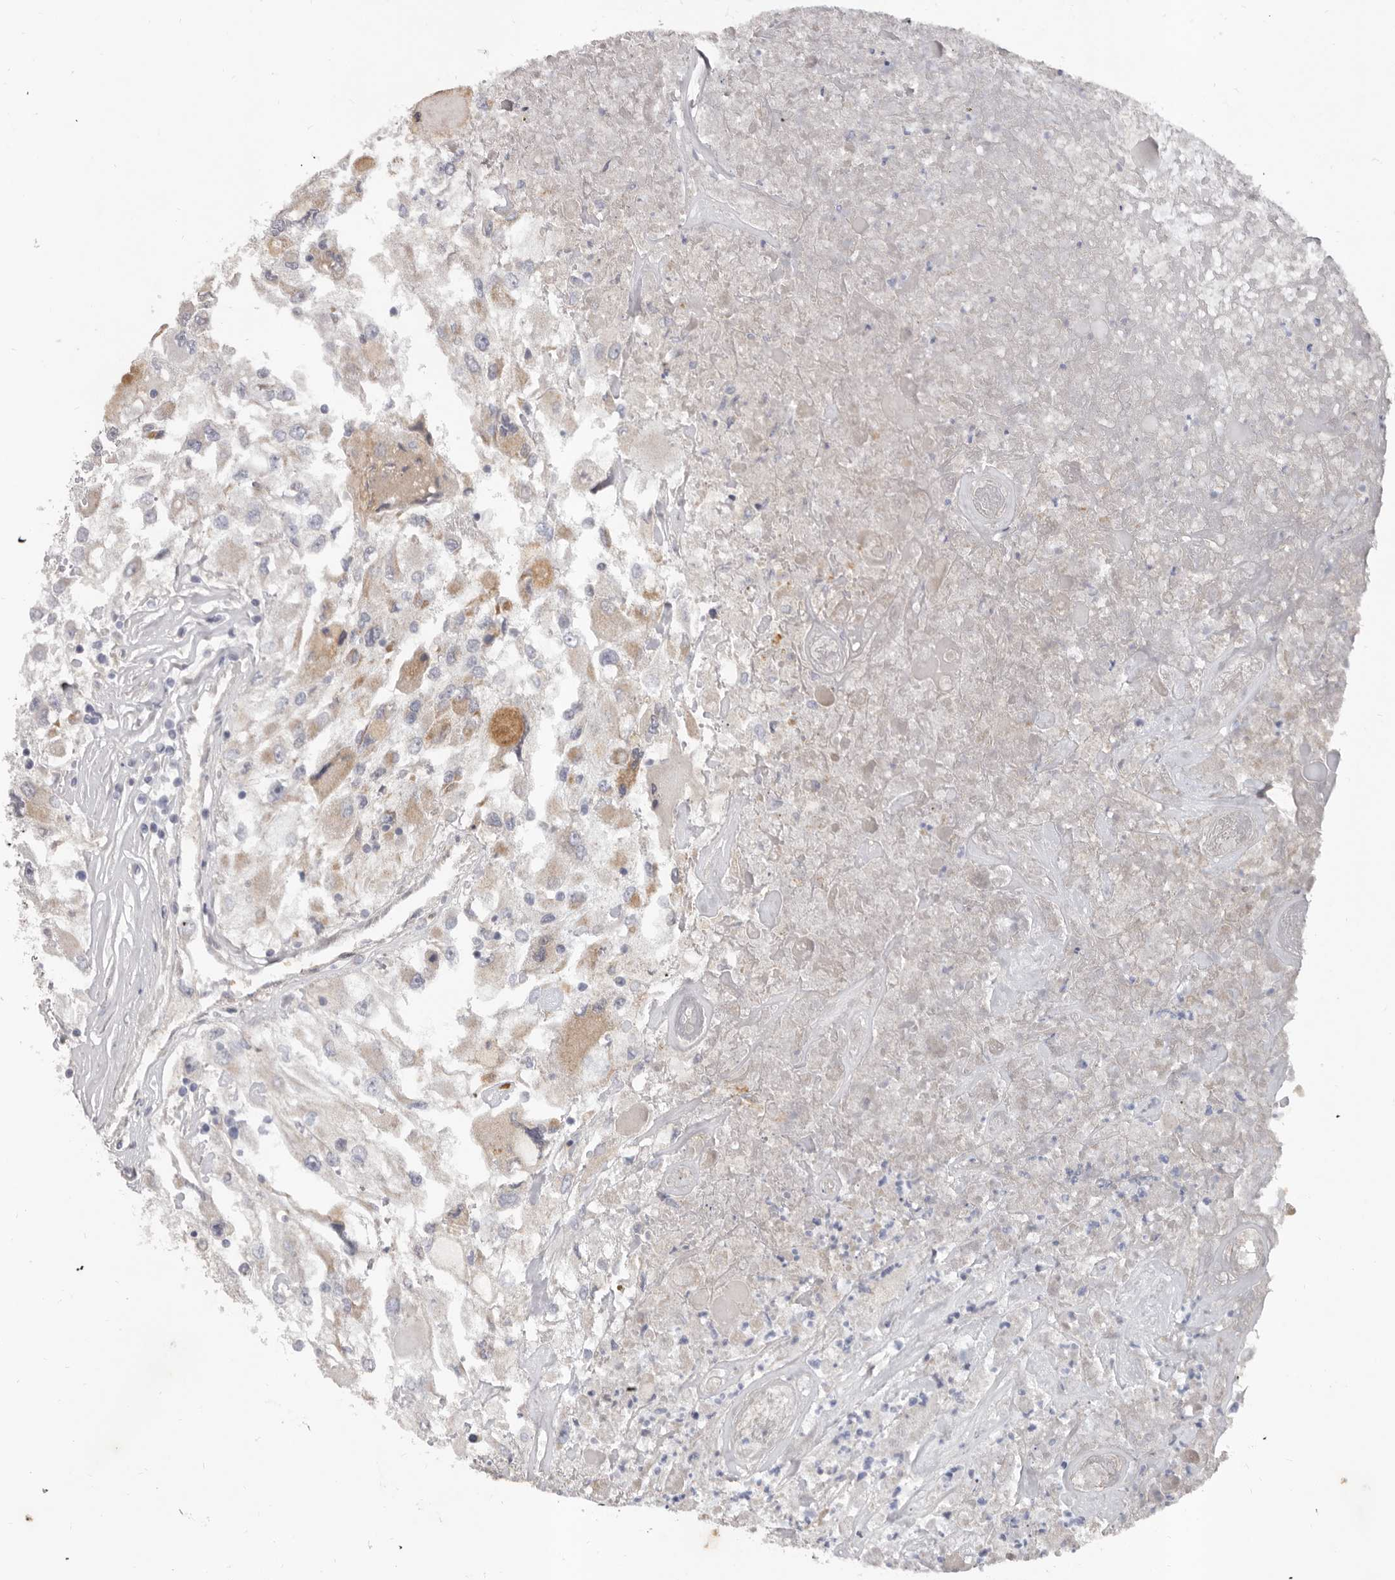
{"staining": {"intensity": "weak", "quantity": "<25%", "location": "cytoplasmic/membranous"}, "tissue": "renal cancer", "cell_type": "Tumor cells", "image_type": "cancer", "snomed": [{"axis": "morphology", "description": "Adenocarcinoma, NOS"}, {"axis": "topography", "description": "Kidney"}], "caption": "Human renal cancer stained for a protein using IHC exhibits no positivity in tumor cells.", "gene": "SPTA1", "patient": {"sex": "female", "age": 52}}